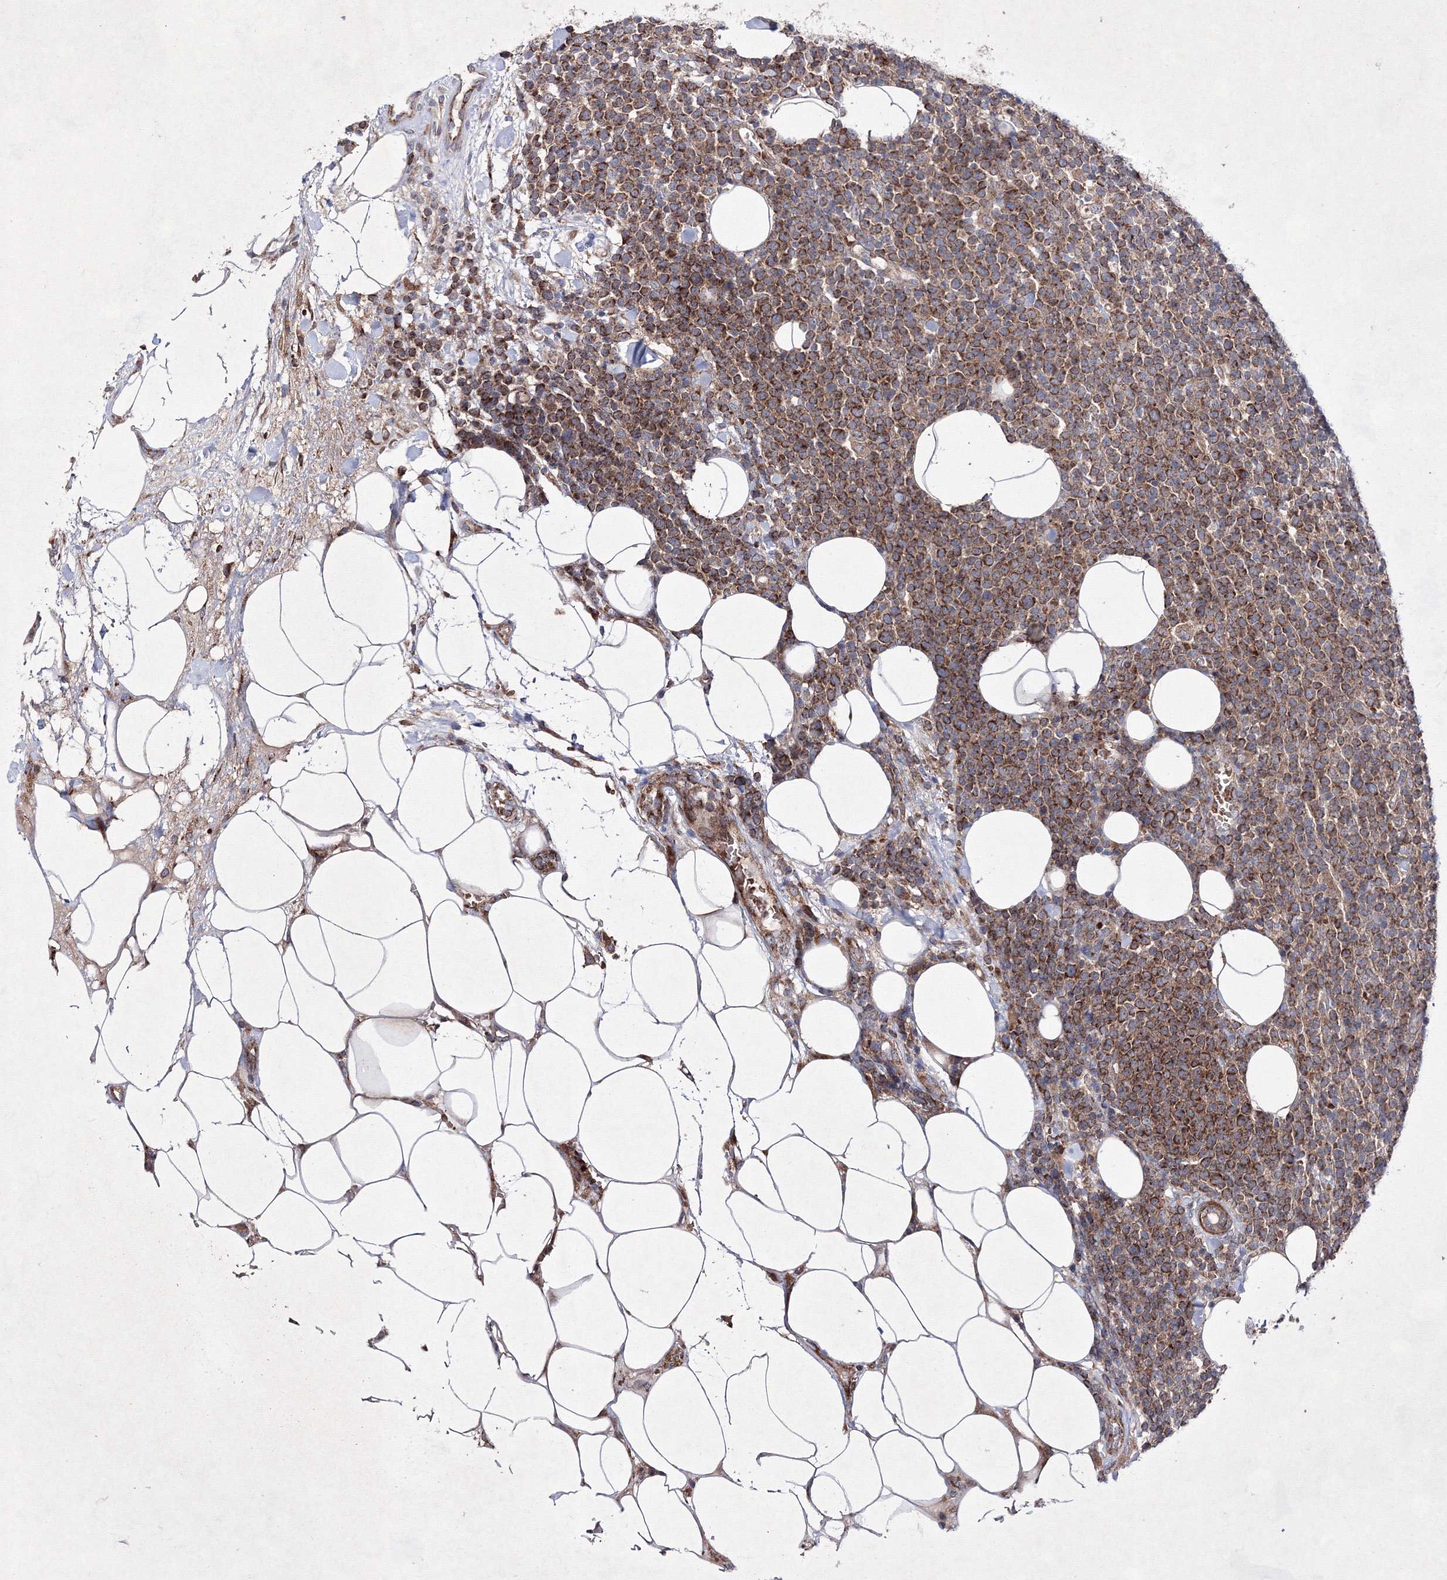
{"staining": {"intensity": "strong", "quantity": ">75%", "location": "cytoplasmic/membranous"}, "tissue": "lymphoma", "cell_type": "Tumor cells", "image_type": "cancer", "snomed": [{"axis": "morphology", "description": "Malignant lymphoma, non-Hodgkin's type, High grade"}, {"axis": "topography", "description": "Lymph node"}], "caption": "Lymphoma stained for a protein (brown) exhibits strong cytoplasmic/membranous positive expression in approximately >75% of tumor cells.", "gene": "GFM1", "patient": {"sex": "male", "age": 61}}